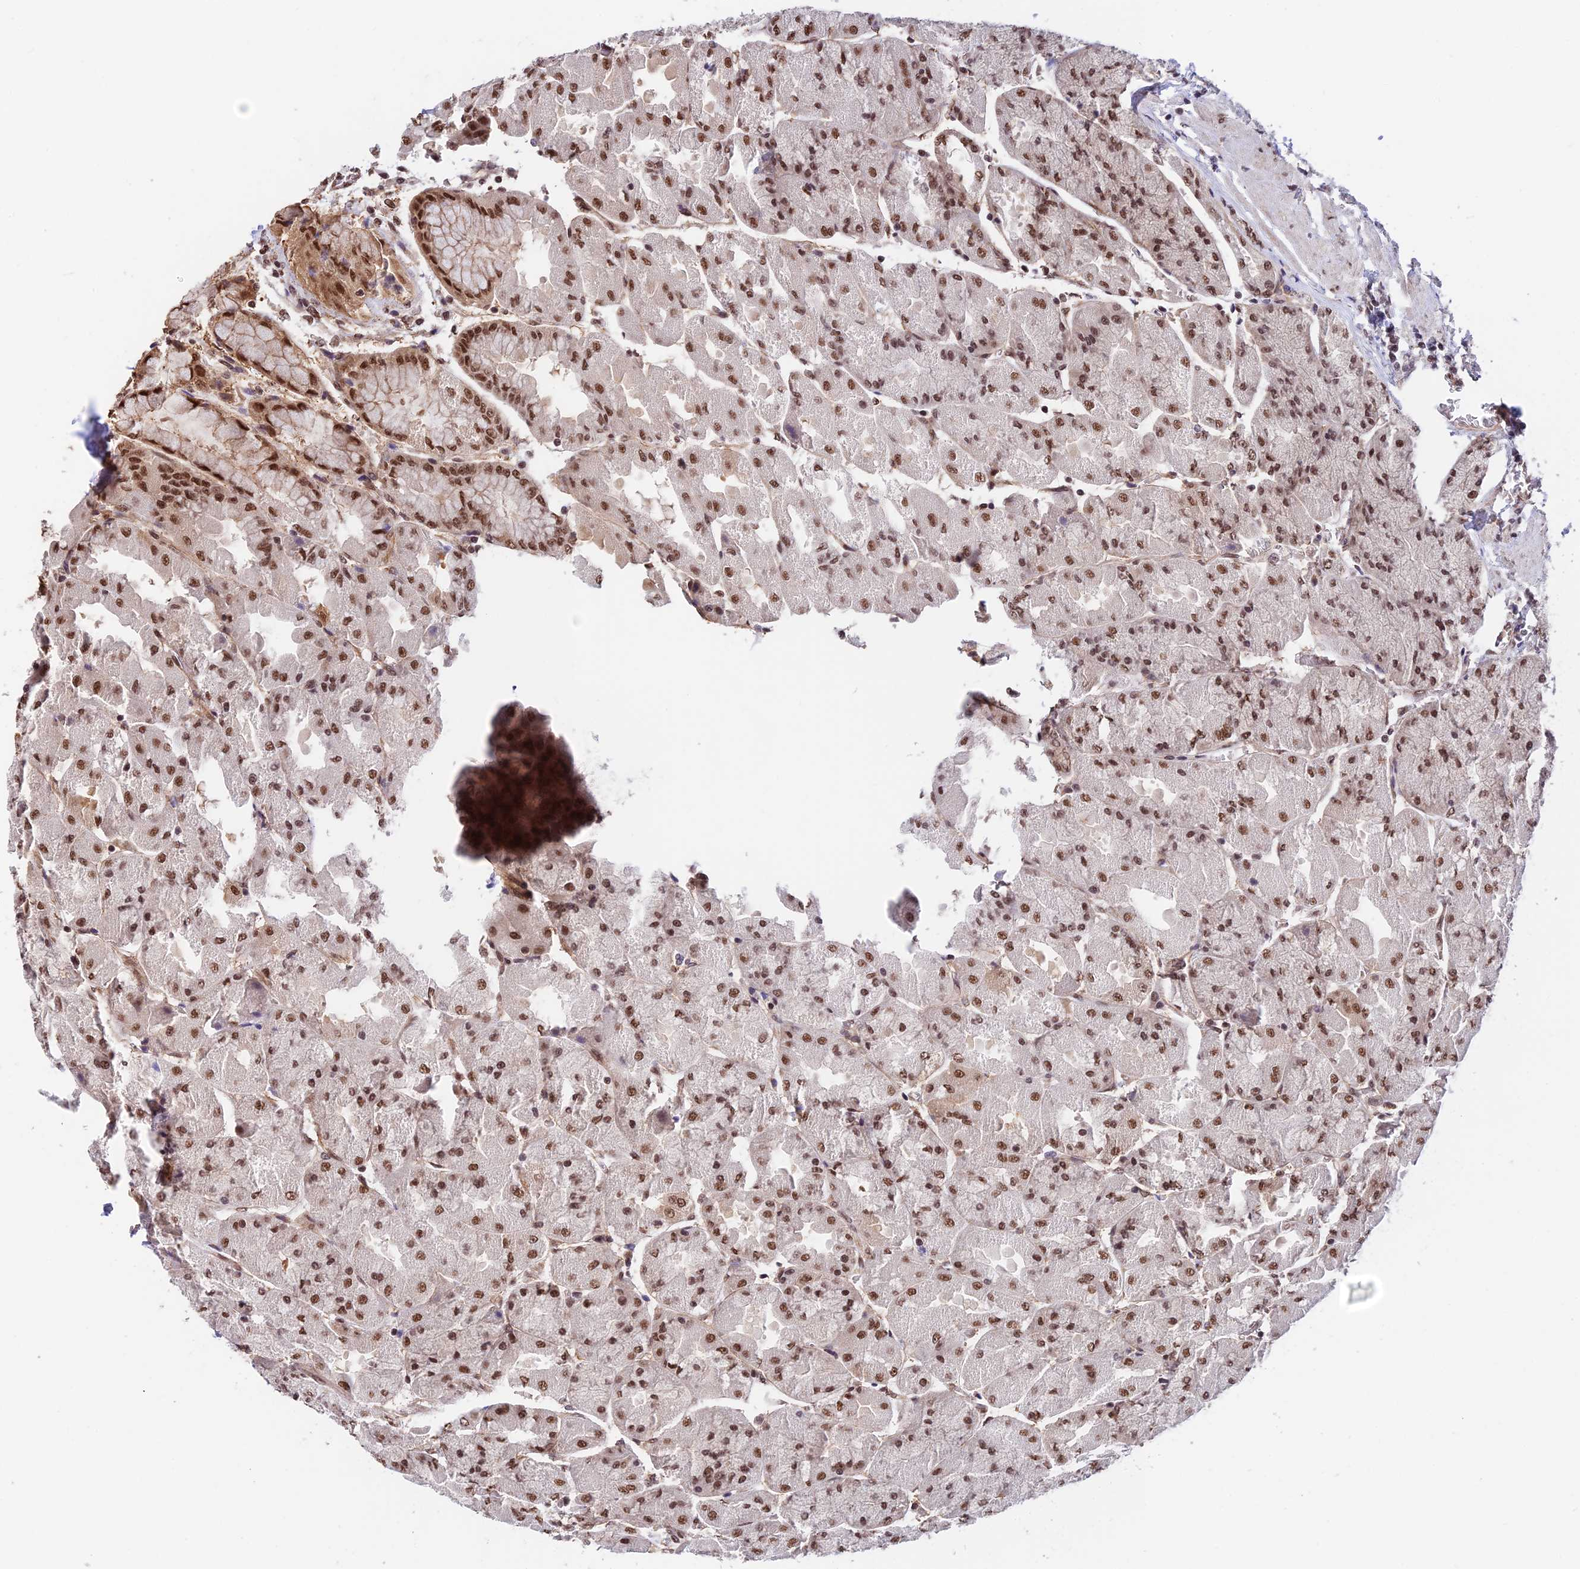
{"staining": {"intensity": "strong", "quantity": ">75%", "location": "nuclear"}, "tissue": "stomach", "cell_type": "Glandular cells", "image_type": "normal", "snomed": [{"axis": "morphology", "description": "Normal tissue, NOS"}, {"axis": "topography", "description": "Stomach"}], "caption": "About >75% of glandular cells in unremarkable human stomach demonstrate strong nuclear protein positivity as visualized by brown immunohistochemical staining.", "gene": "RBM42", "patient": {"sex": "female", "age": 61}}